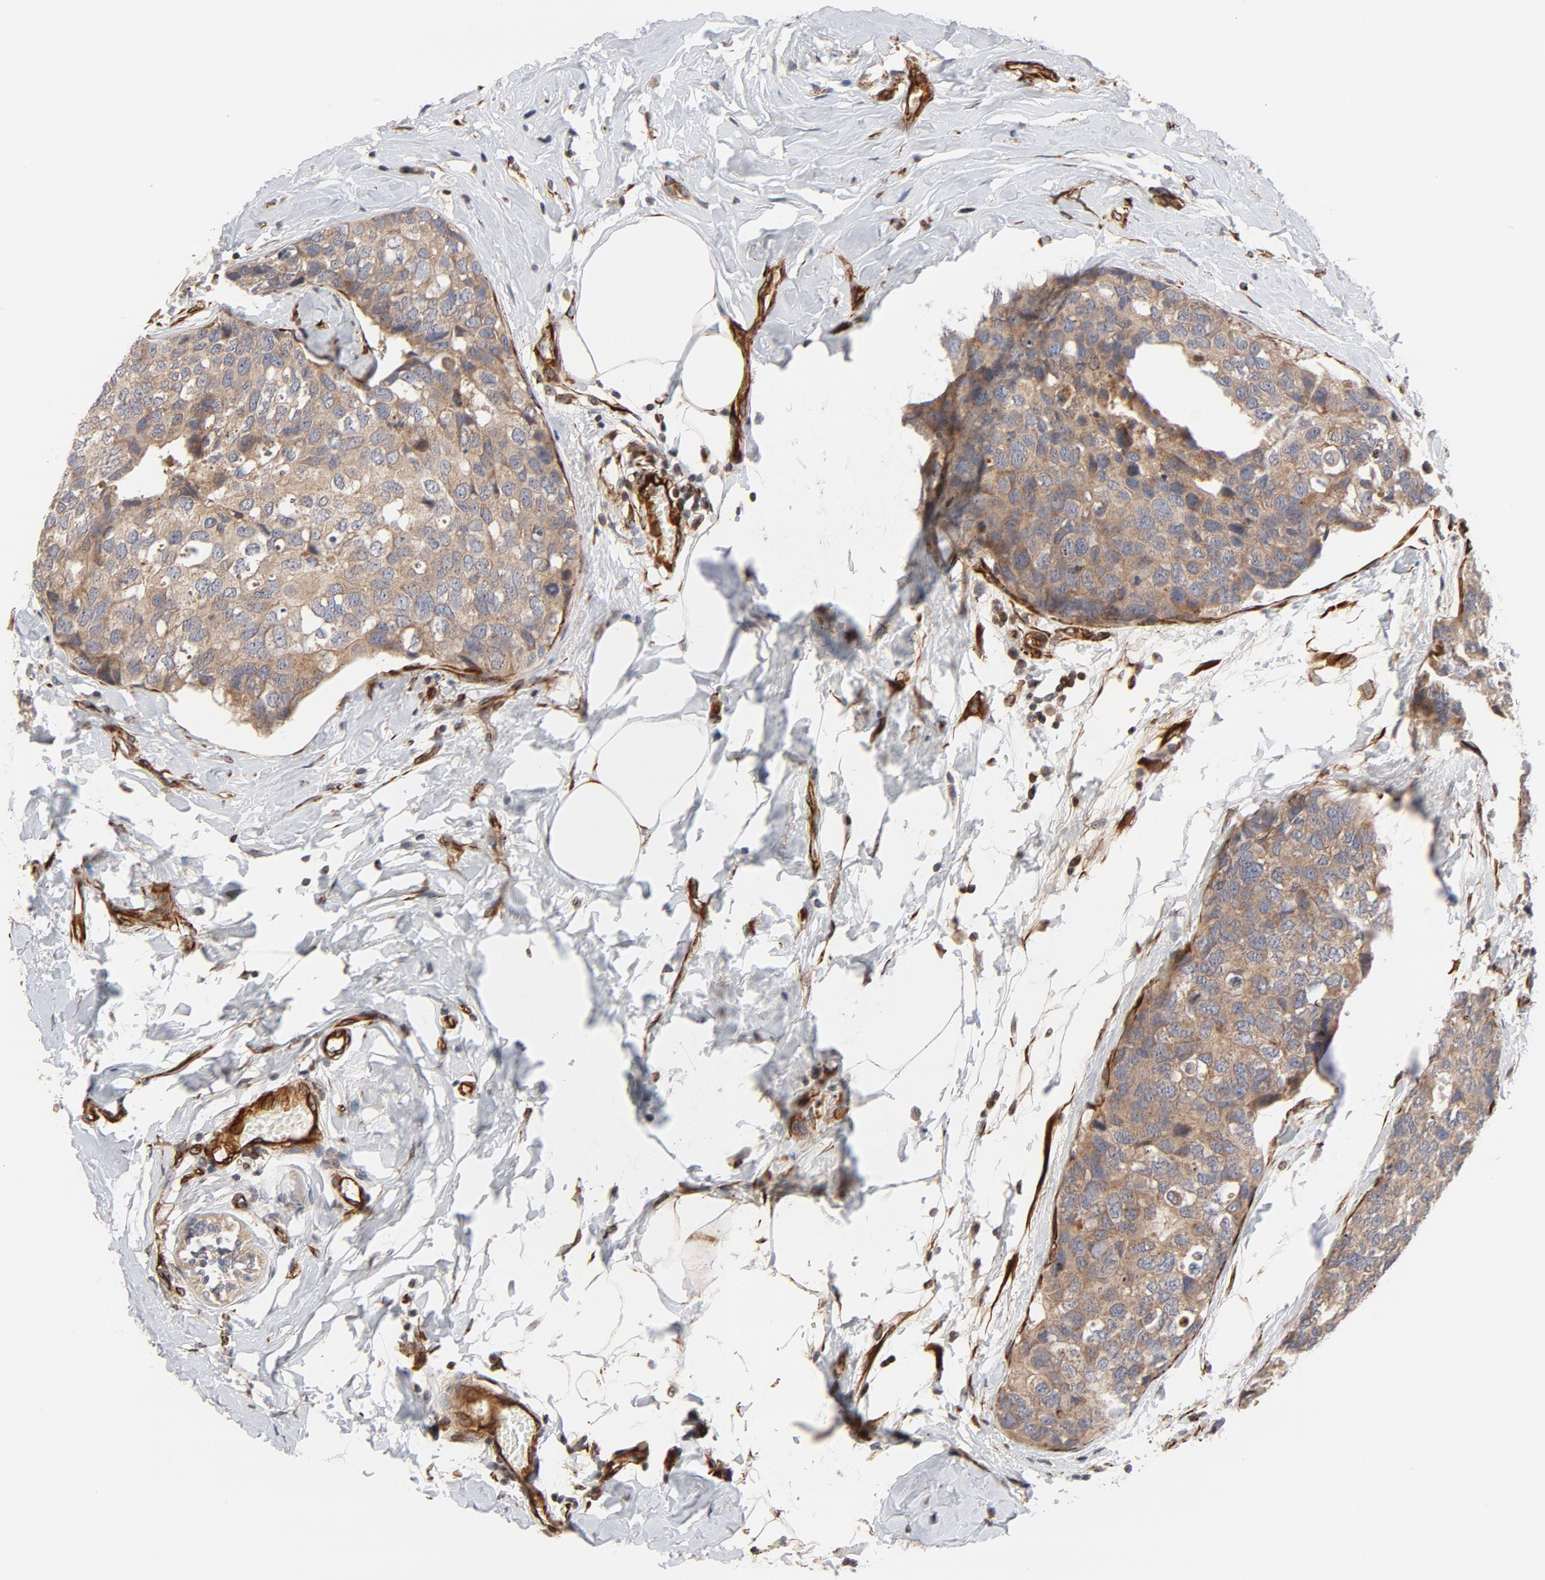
{"staining": {"intensity": "moderate", "quantity": ">75%", "location": "cytoplasmic/membranous"}, "tissue": "breast cancer", "cell_type": "Tumor cells", "image_type": "cancer", "snomed": [{"axis": "morphology", "description": "Normal tissue, NOS"}, {"axis": "morphology", "description": "Duct carcinoma"}, {"axis": "topography", "description": "Breast"}], "caption": "Human breast cancer stained with a protein marker exhibits moderate staining in tumor cells.", "gene": "DNAAF2", "patient": {"sex": "female", "age": 50}}